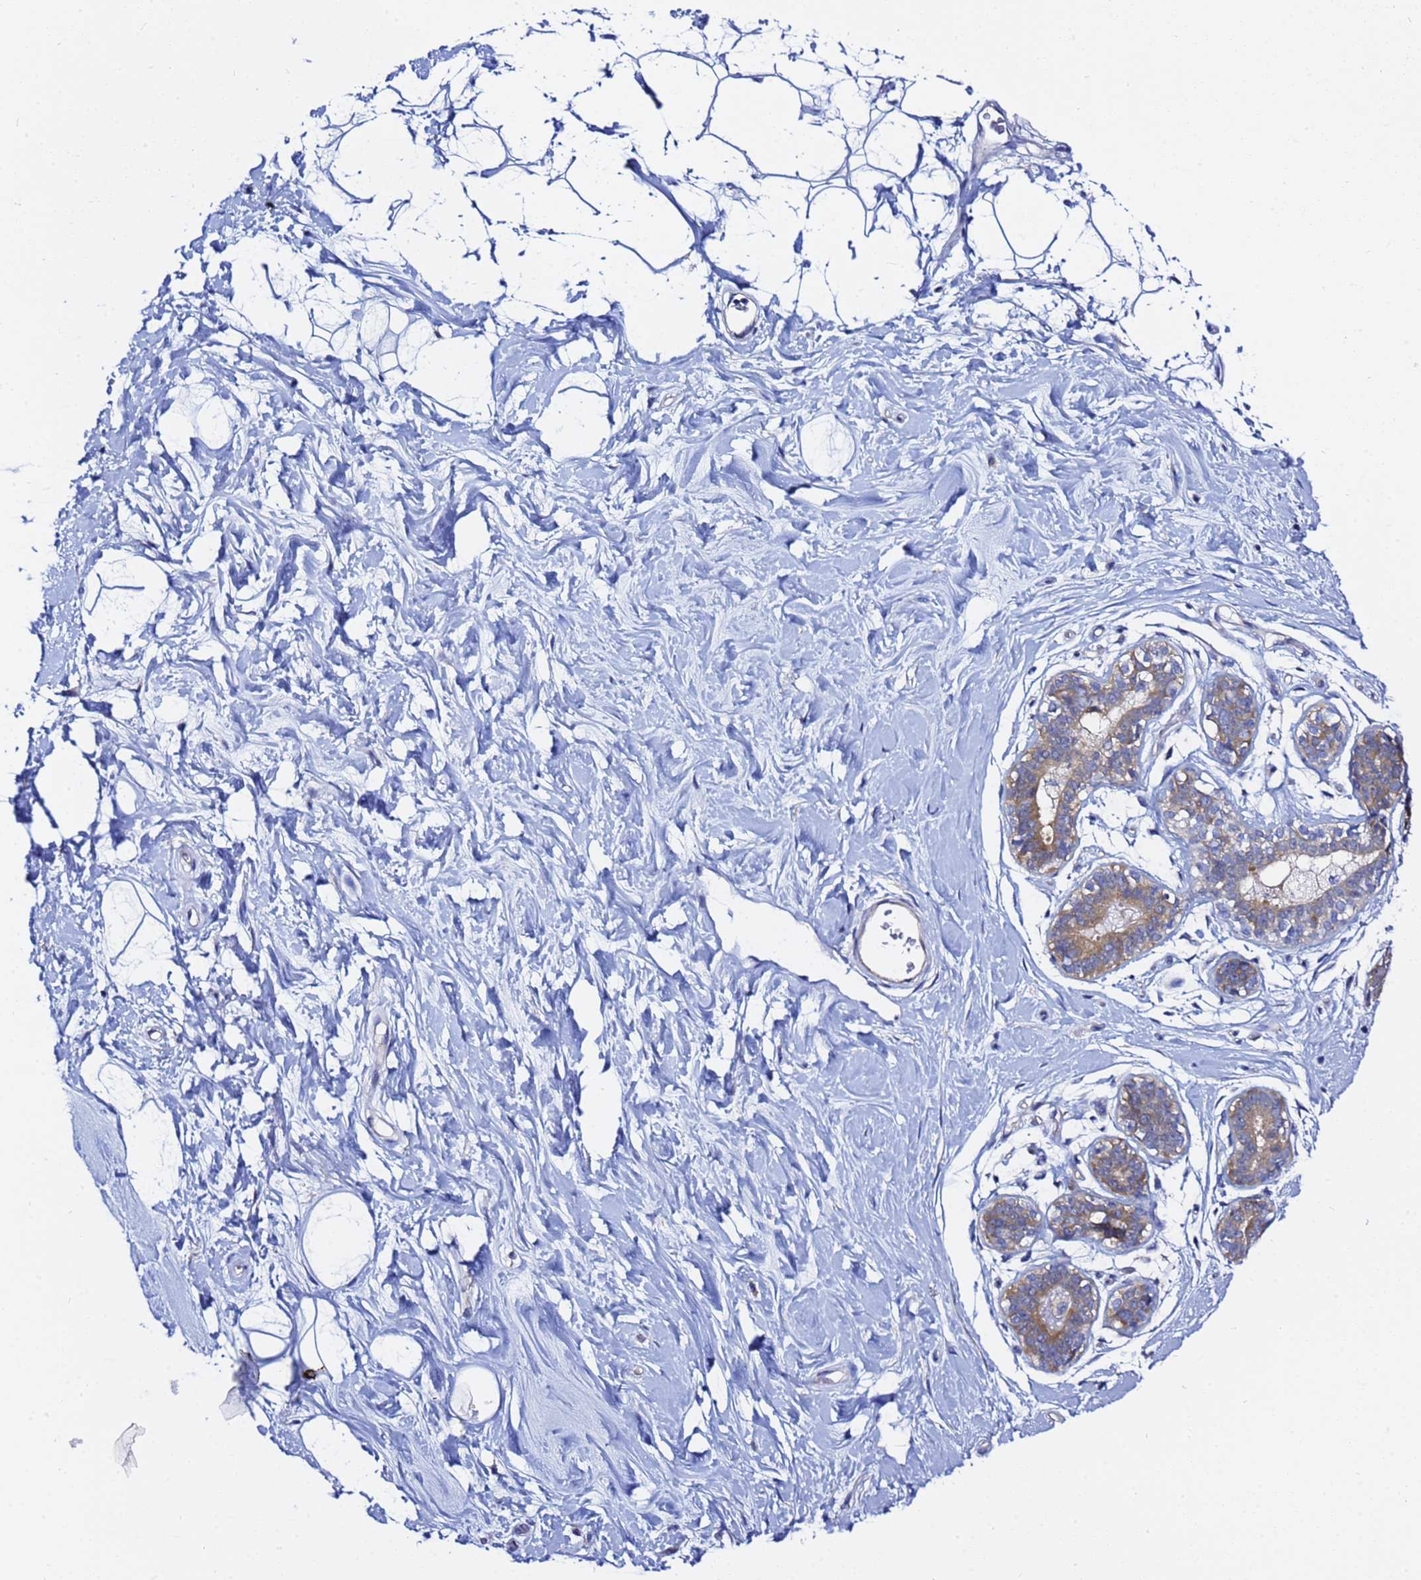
{"staining": {"intensity": "weak", "quantity": "25%-75%", "location": "cytoplasmic/membranous"}, "tissue": "adipose tissue", "cell_type": "Adipocytes", "image_type": "normal", "snomed": [{"axis": "morphology", "description": "Normal tissue, NOS"}, {"axis": "topography", "description": "Breast"}], "caption": "About 25%-75% of adipocytes in normal human adipose tissue exhibit weak cytoplasmic/membranous protein staining as visualized by brown immunohistochemical staining.", "gene": "LENG1", "patient": {"sex": "female", "age": 26}}